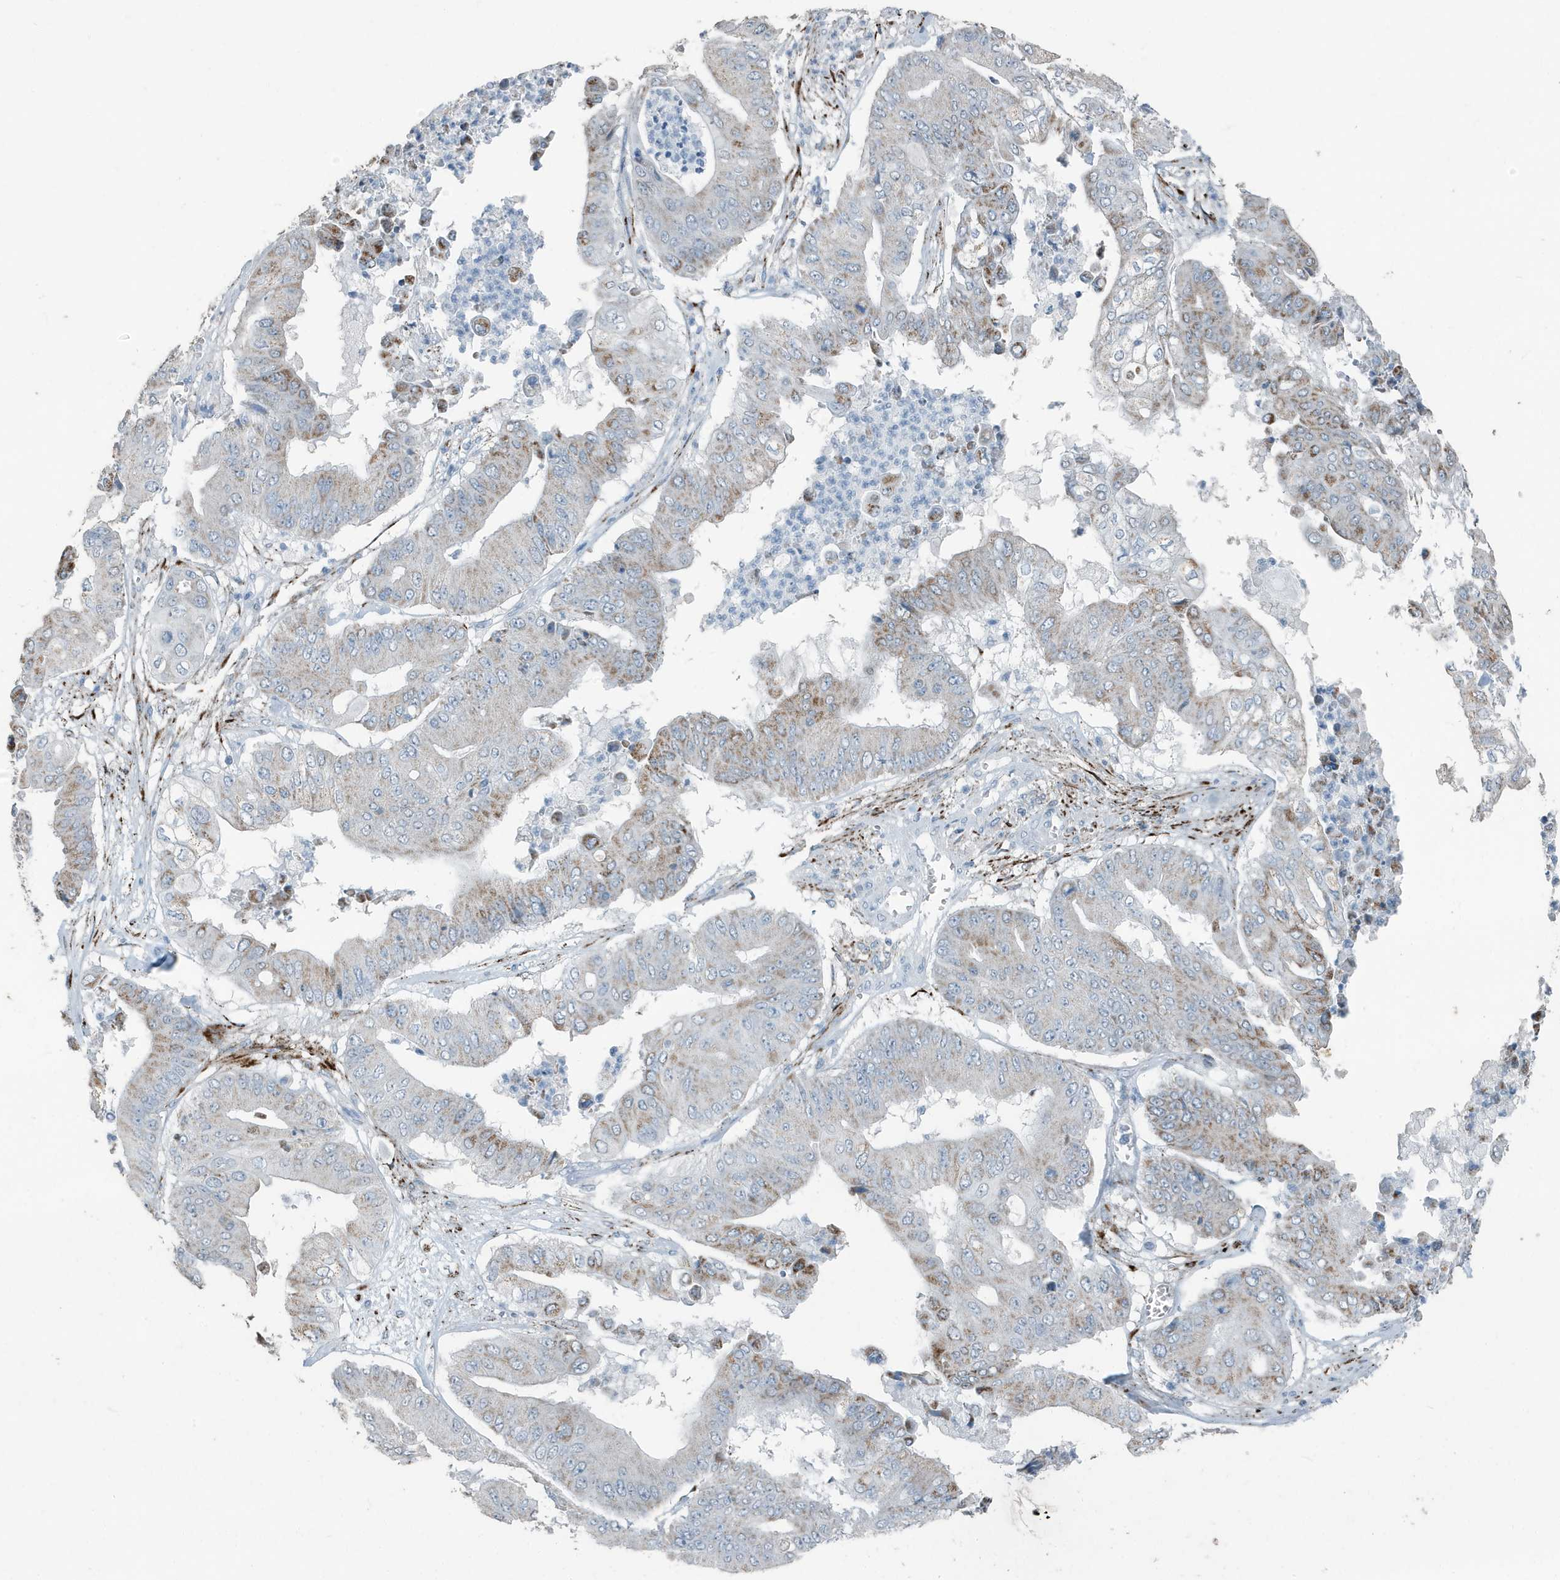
{"staining": {"intensity": "moderate", "quantity": "<25%", "location": "cytoplasmic/membranous"}, "tissue": "pancreatic cancer", "cell_type": "Tumor cells", "image_type": "cancer", "snomed": [{"axis": "morphology", "description": "Adenocarcinoma, NOS"}, {"axis": "topography", "description": "Pancreas"}], "caption": "Immunohistochemistry histopathology image of neoplastic tissue: pancreatic cancer (adenocarcinoma) stained using IHC displays low levels of moderate protein expression localized specifically in the cytoplasmic/membranous of tumor cells, appearing as a cytoplasmic/membranous brown color.", "gene": "FAM162A", "patient": {"sex": "female", "age": 77}}